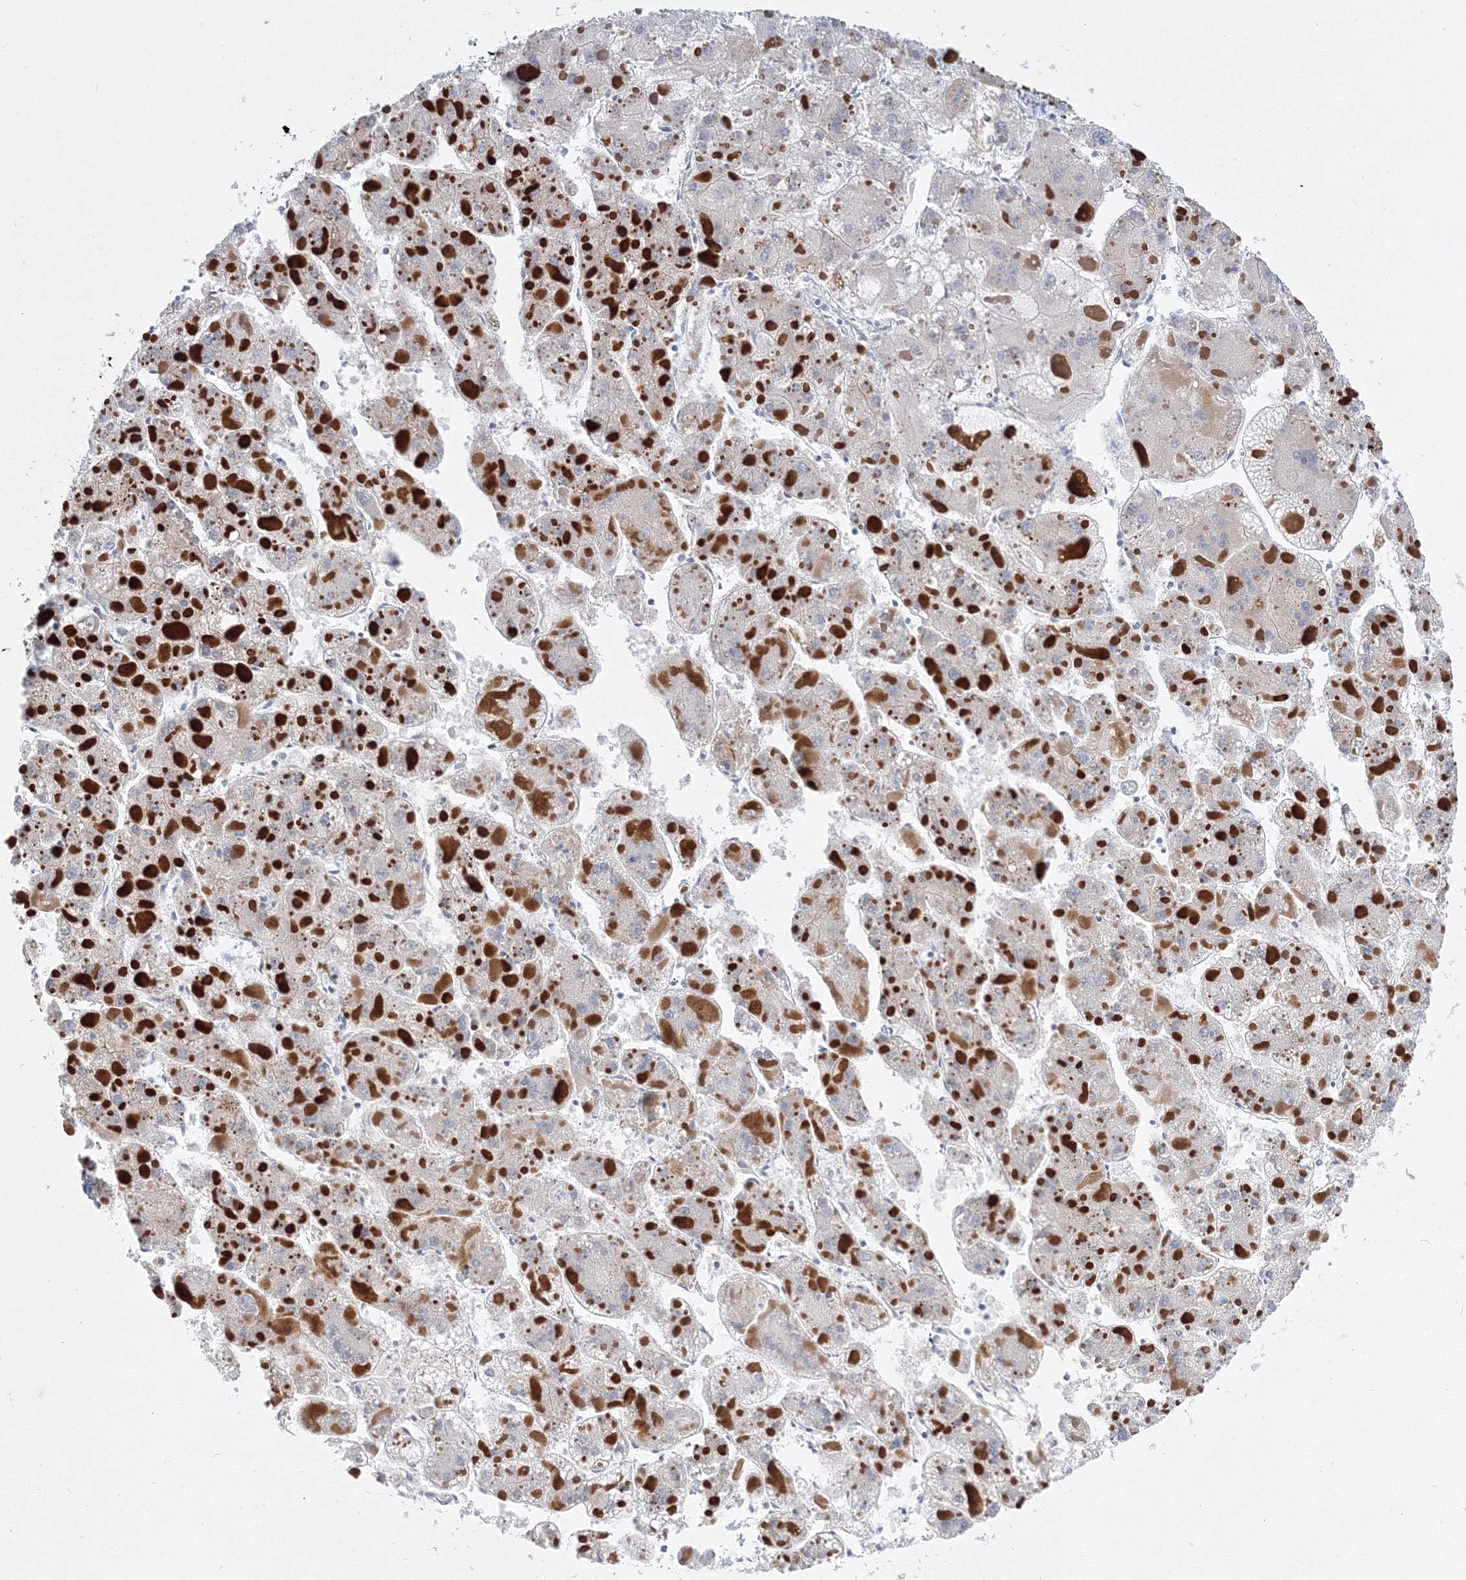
{"staining": {"intensity": "negative", "quantity": "none", "location": "none"}, "tissue": "liver cancer", "cell_type": "Tumor cells", "image_type": "cancer", "snomed": [{"axis": "morphology", "description": "Carcinoma, Hepatocellular, NOS"}, {"axis": "topography", "description": "Liver"}], "caption": "Immunohistochemical staining of human liver hepatocellular carcinoma demonstrates no significant staining in tumor cells.", "gene": "AASDH", "patient": {"sex": "female", "age": 73}}